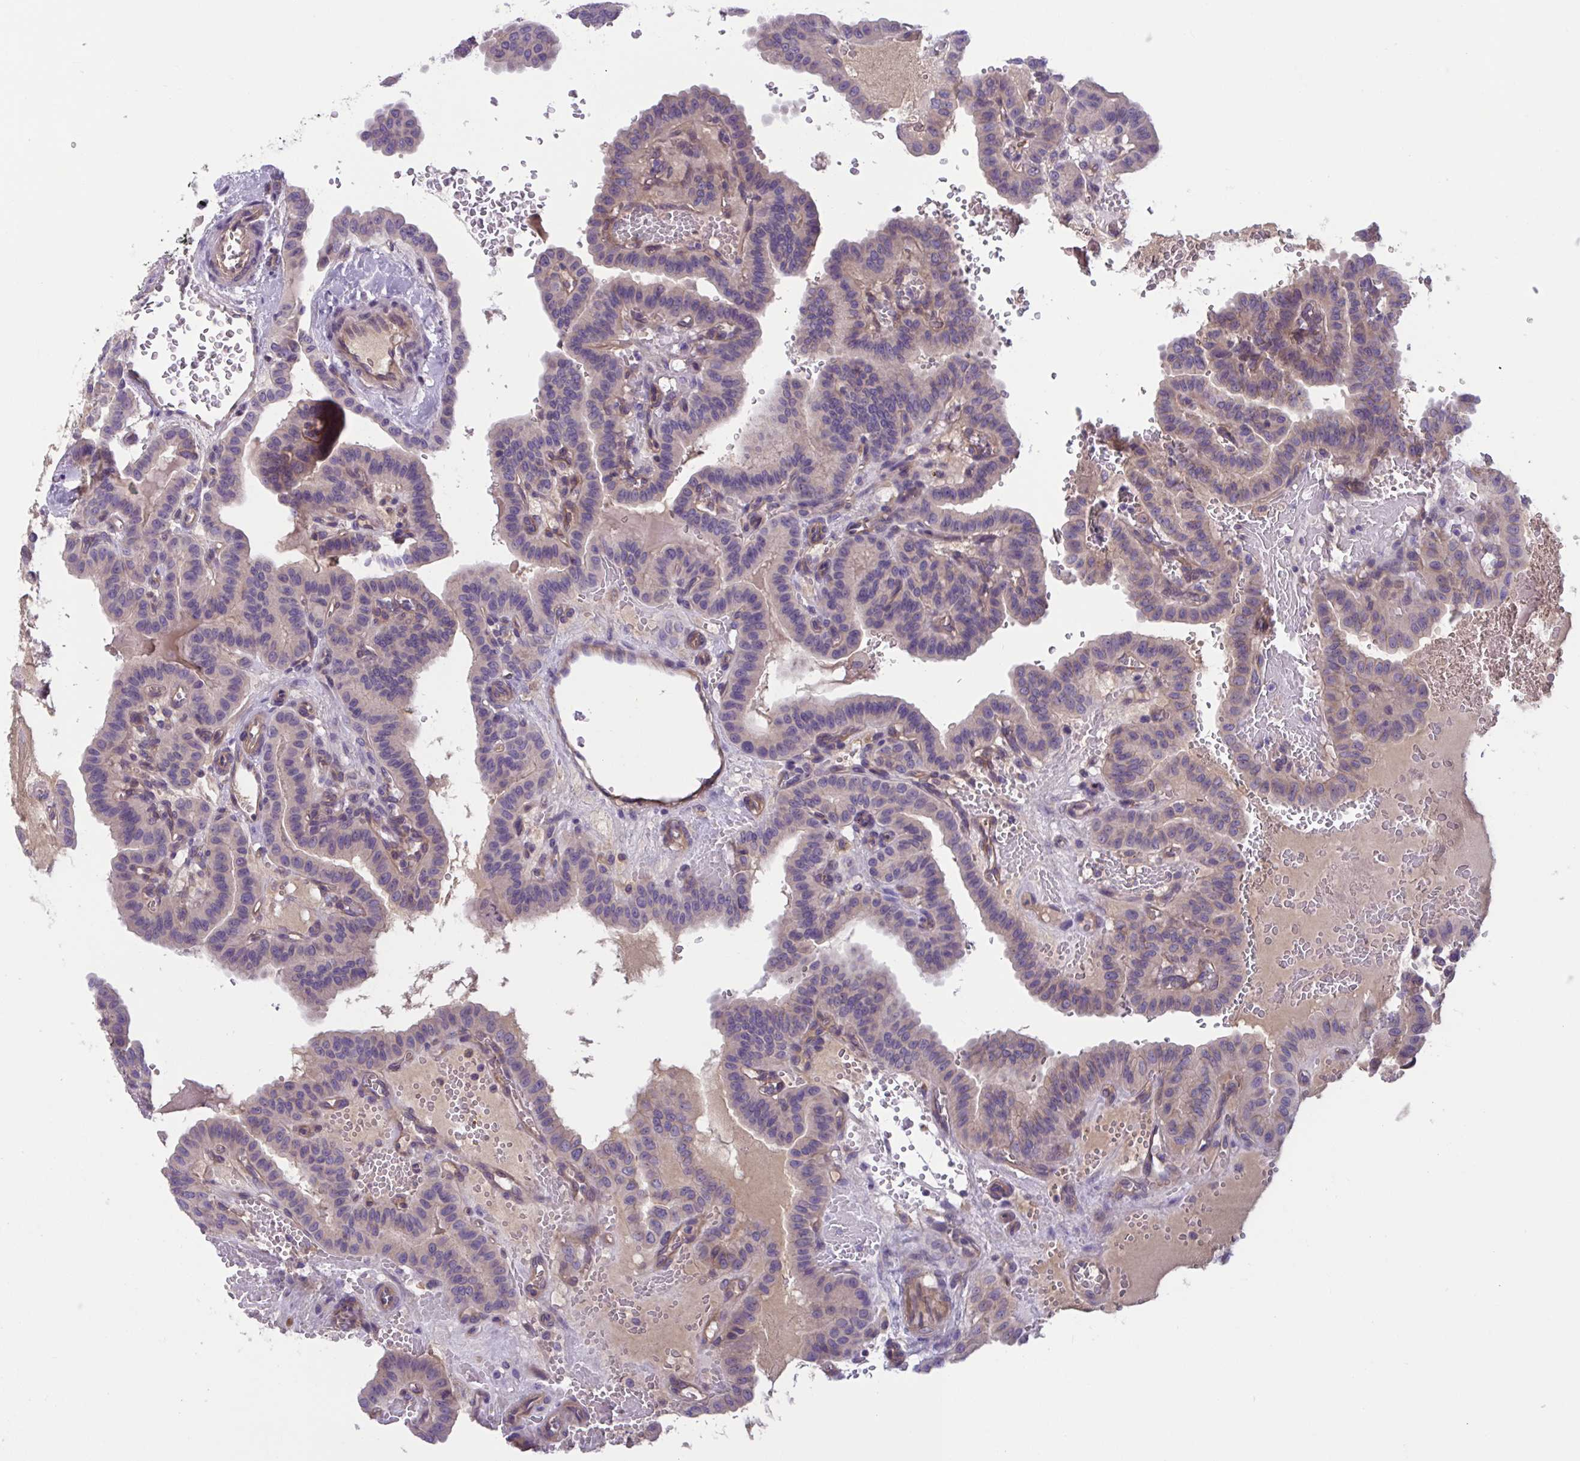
{"staining": {"intensity": "weak", "quantity": "25%-75%", "location": "cytoplasmic/membranous"}, "tissue": "thyroid cancer", "cell_type": "Tumor cells", "image_type": "cancer", "snomed": [{"axis": "morphology", "description": "Papillary adenocarcinoma, NOS"}, {"axis": "topography", "description": "Thyroid gland"}], "caption": "Thyroid cancer (papillary adenocarcinoma) stained with a protein marker shows weak staining in tumor cells.", "gene": "TTC7B", "patient": {"sex": "male", "age": 87}}